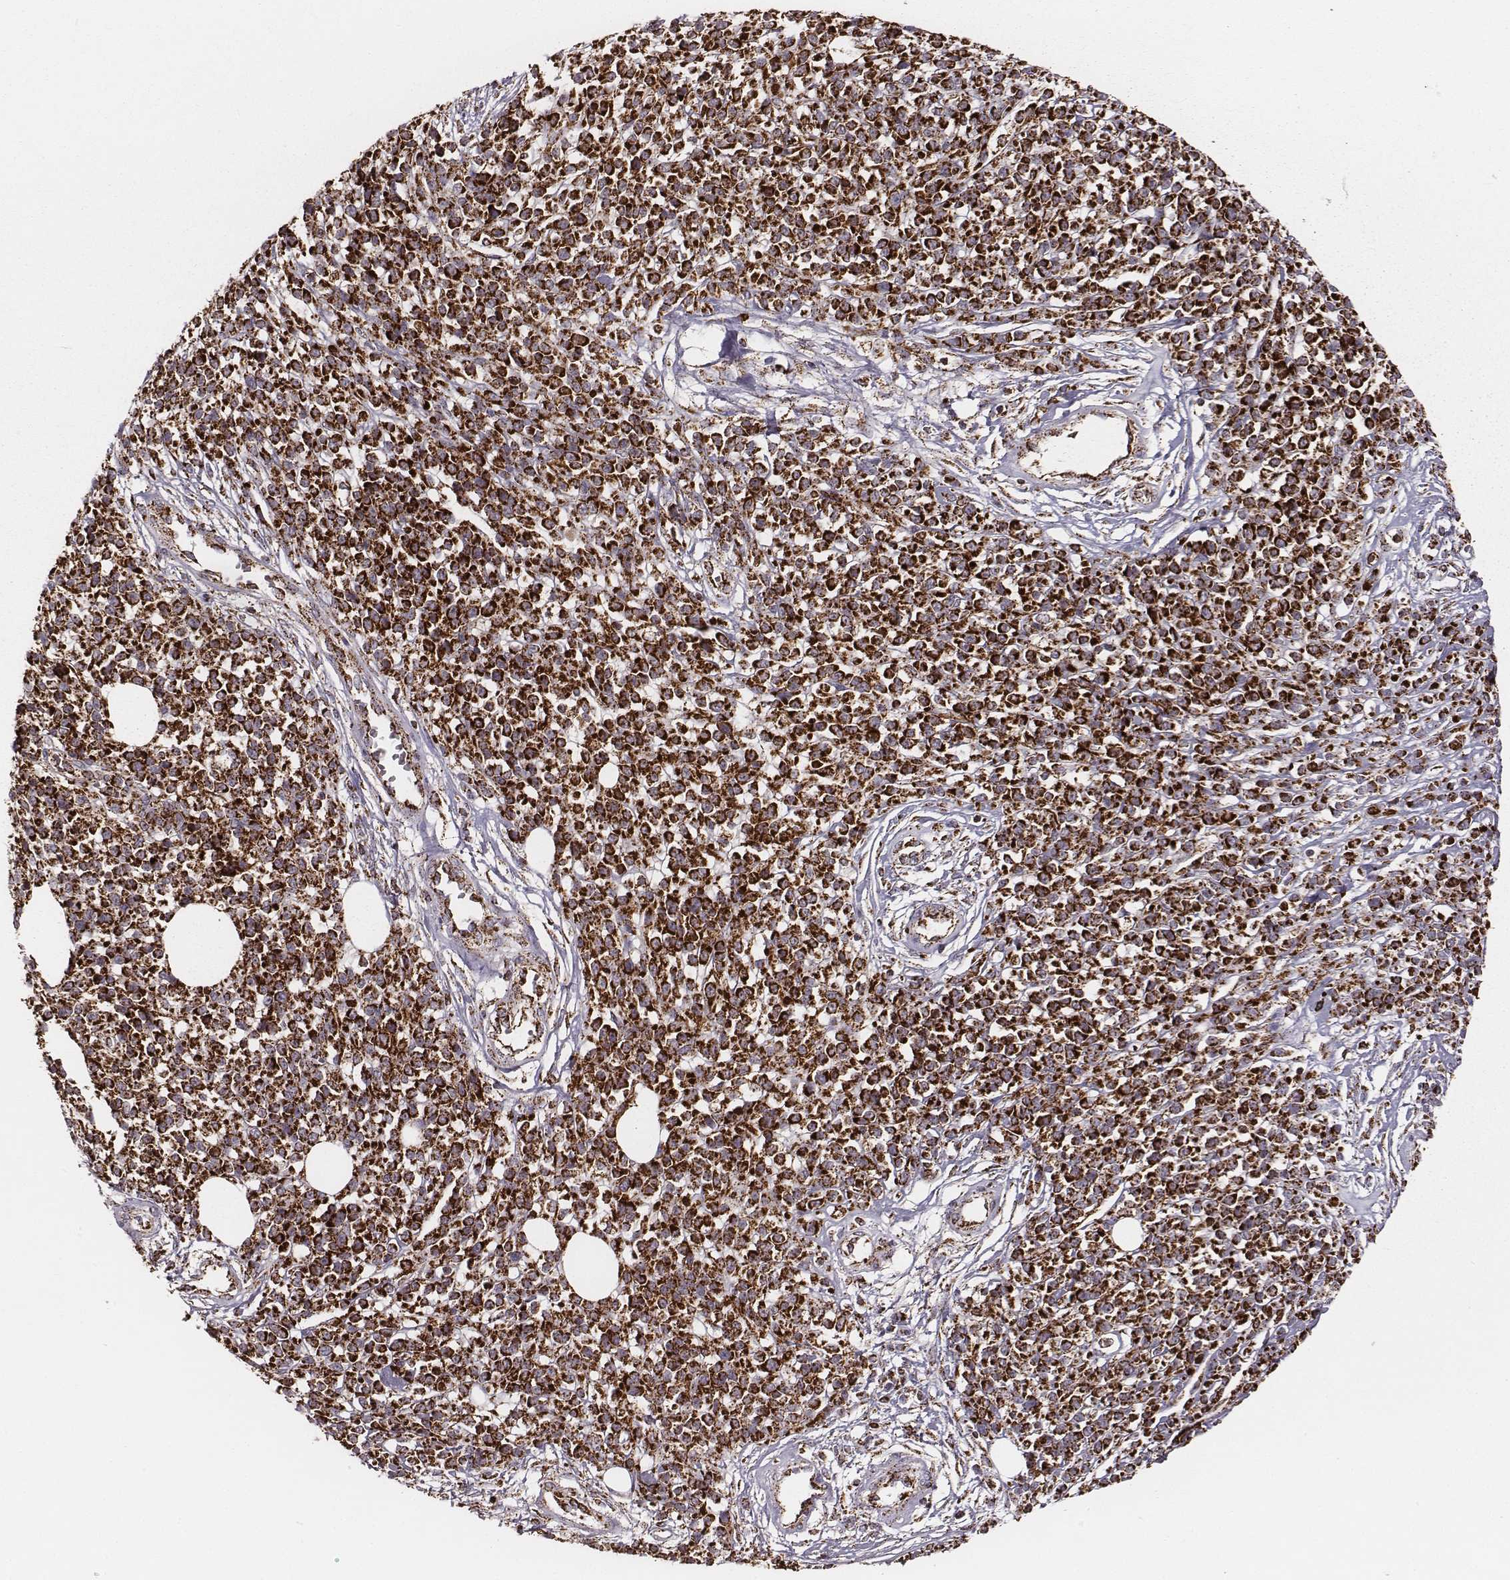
{"staining": {"intensity": "strong", "quantity": ">75%", "location": "cytoplasmic/membranous"}, "tissue": "melanoma", "cell_type": "Tumor cells", "image_type": "cancer", "snomed": [{"axis": "morphology", "description": "Malignant melanoma, NOS"}, {"axis": "topography", "description": "Skin"}, {"axis": "topography", "description": "Skin of trunk"}], "caption": "Malignant melanoma tissue exhibits strong cytoplasmic/membranous staining in about >75% of tumor cells, visualized by immunohistochemistry.", "gene": "TUFM", "patient": {"sex": "male", "age": 74}}